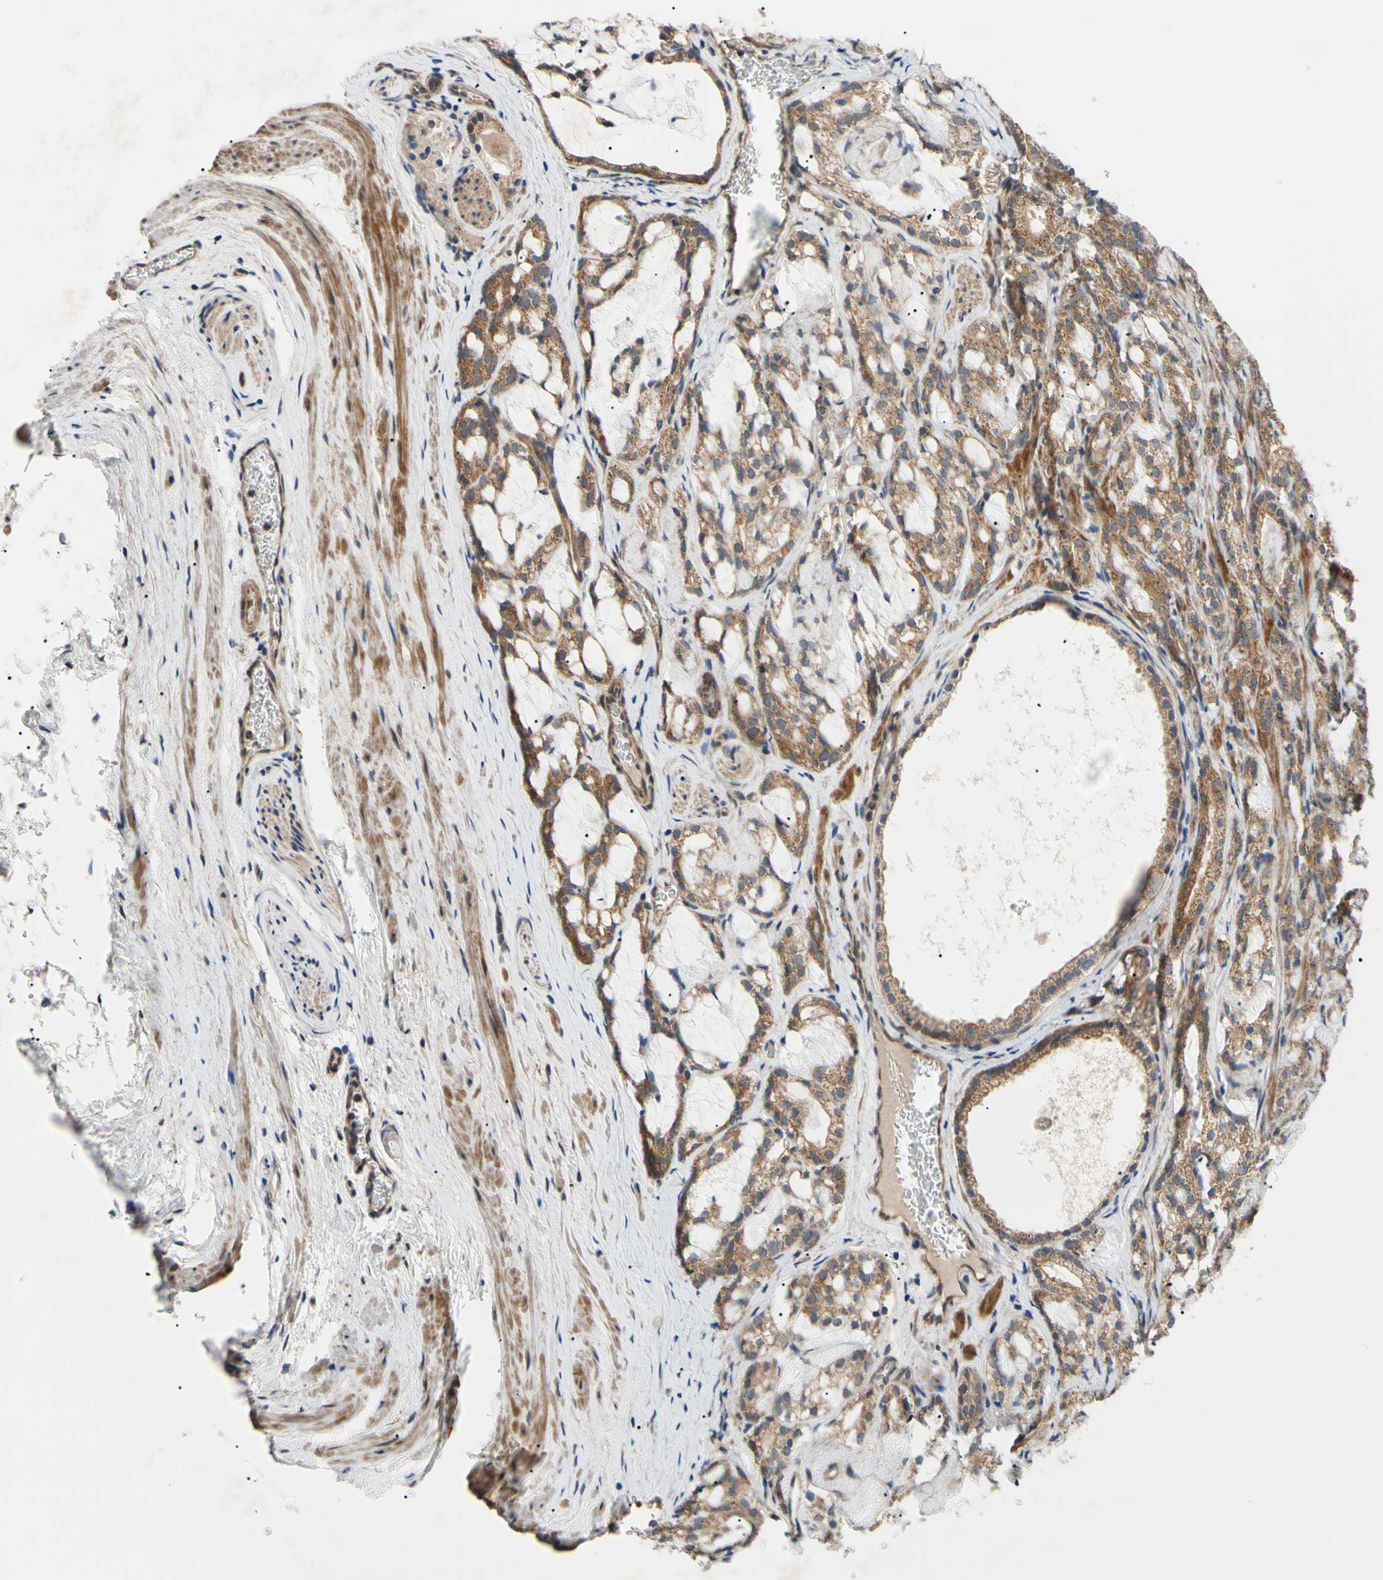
{"staining": {"intensity": "moderate", "quantity": ">75%", "location": "cytoplasmic/membranous"}, "tissue": "prostate cancer", "cell_type": "Tumor cells", "image_type": "cancer", "snomed": [{"axis": "morphology", "description": "Adenocarcinoma, Low grade"}, {"axis": "topography", "description": "Prostate"}], "caption": "DAB immunohistochemical staining of low-grade adenocarcinoma (prostate) exhibits moderate cytoplasmic/membranous protein positivity in approximately >75% of tumor cells.", "gene": "SVIL", "patient": {"sex": "male", "age": 59}}